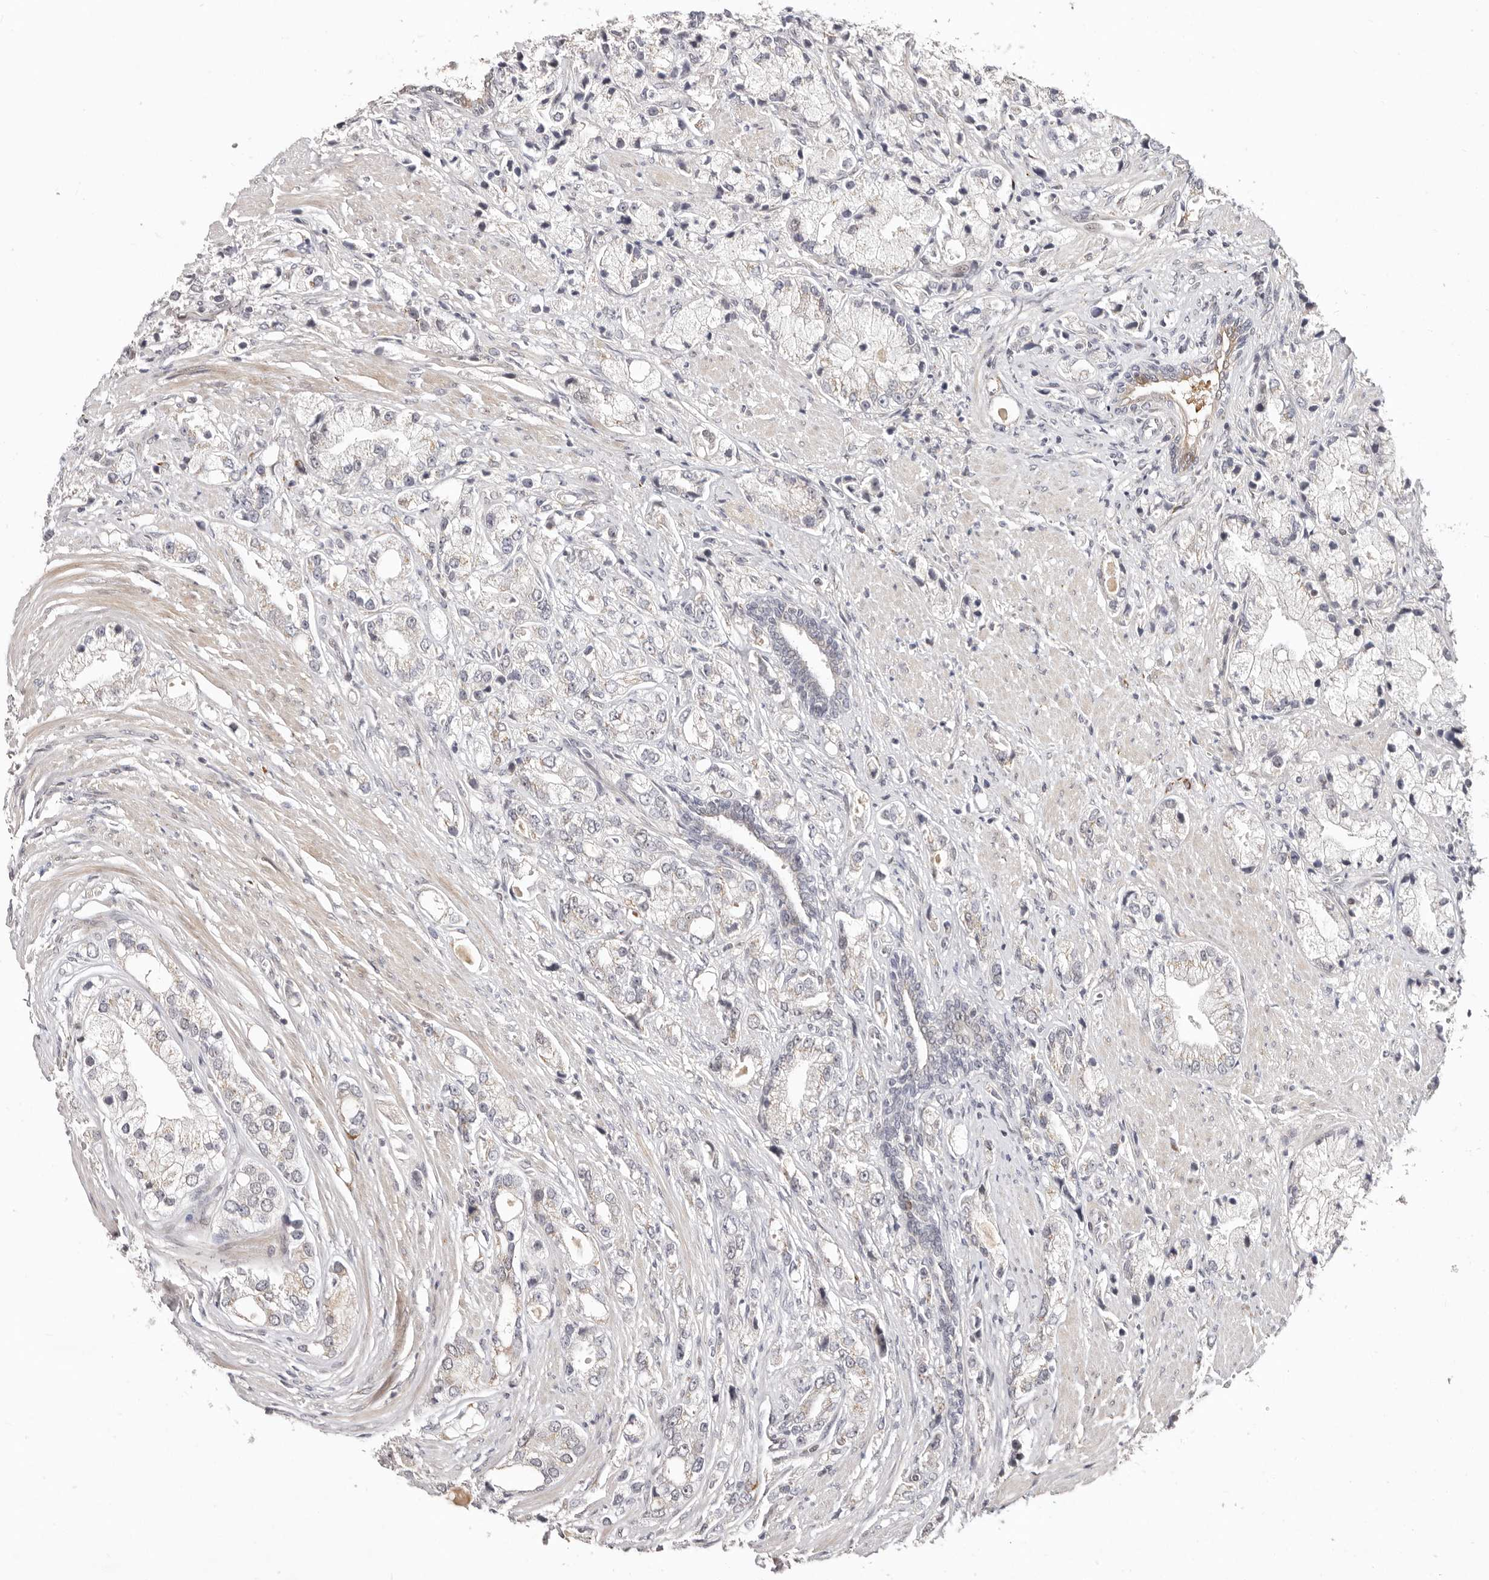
{"staining": {"intensity": "negative", "quantity": "none", "location": "none"}, "tissue": "prostate cancer", "cell_type": "Tumor cells", "image_type": "cancer", "snomed": [{"axis": "morphology", "description": "Adenocarcinoma, High grade"}, {"axis": "topography", "description": "Prostate"}], "caption": "A histopathology image of human prostate cancer (high-grade adenocarcinoma) is negative for staining in tumor cells.", "gene": "SRCAP", "patient": {"sex": "male", "age": 50}}